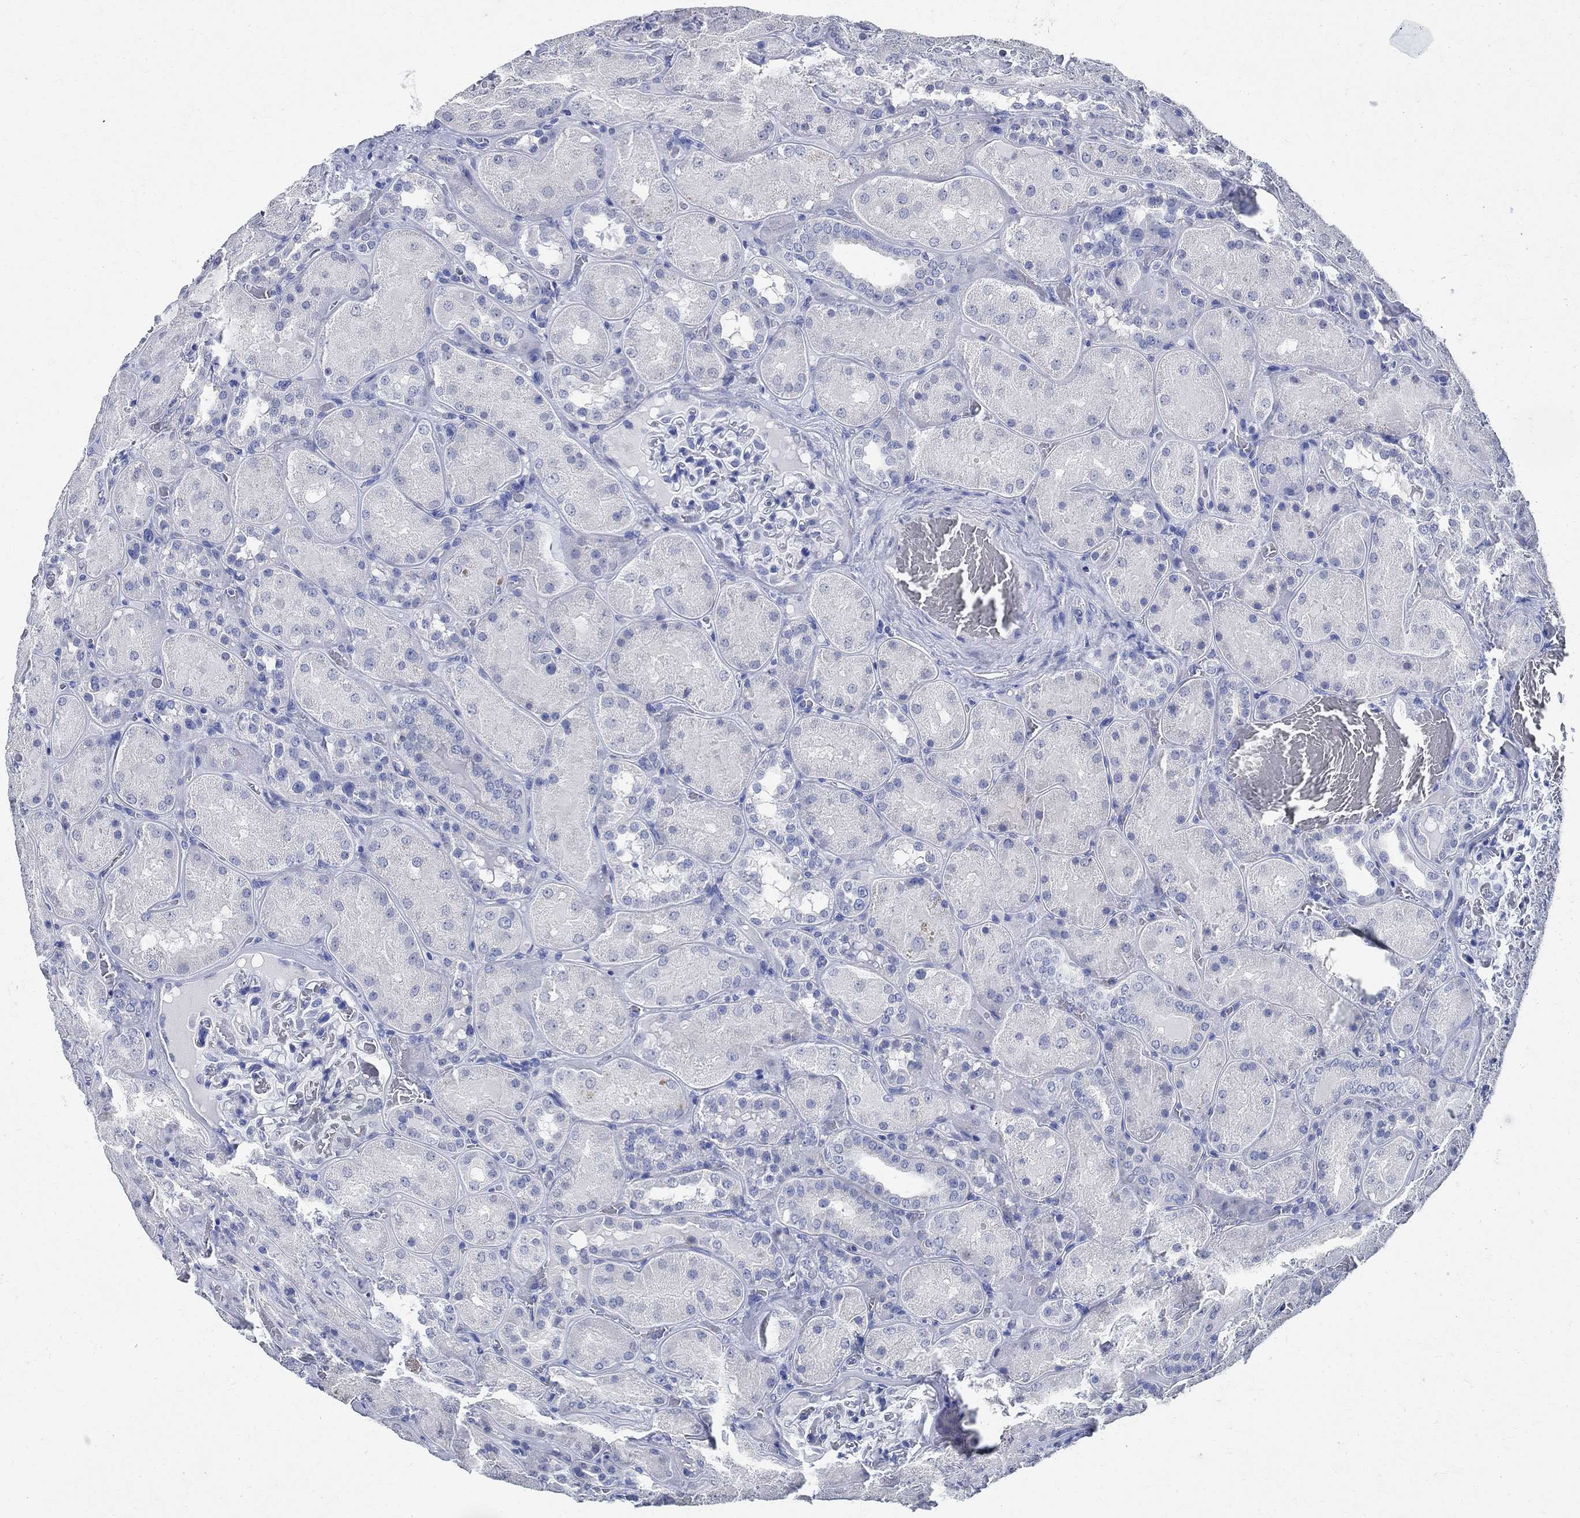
{"staining": {"intensity": "negative", "quantity": "none", "location": "none"}, "tissue": "kidney", "cell_type": "Cells in glomeruli", "image_type": "normal", "snomed": [{"axis": "morphology", "description": "Normal tissue, NOS"}, {"axis": "topography", "description": "Kidney"}], "caption": "The image shows no significant expression in cells in glomeruli of kidney.", "gene": "TMEM221", "patient": {"sex": "male", "age": 73}}